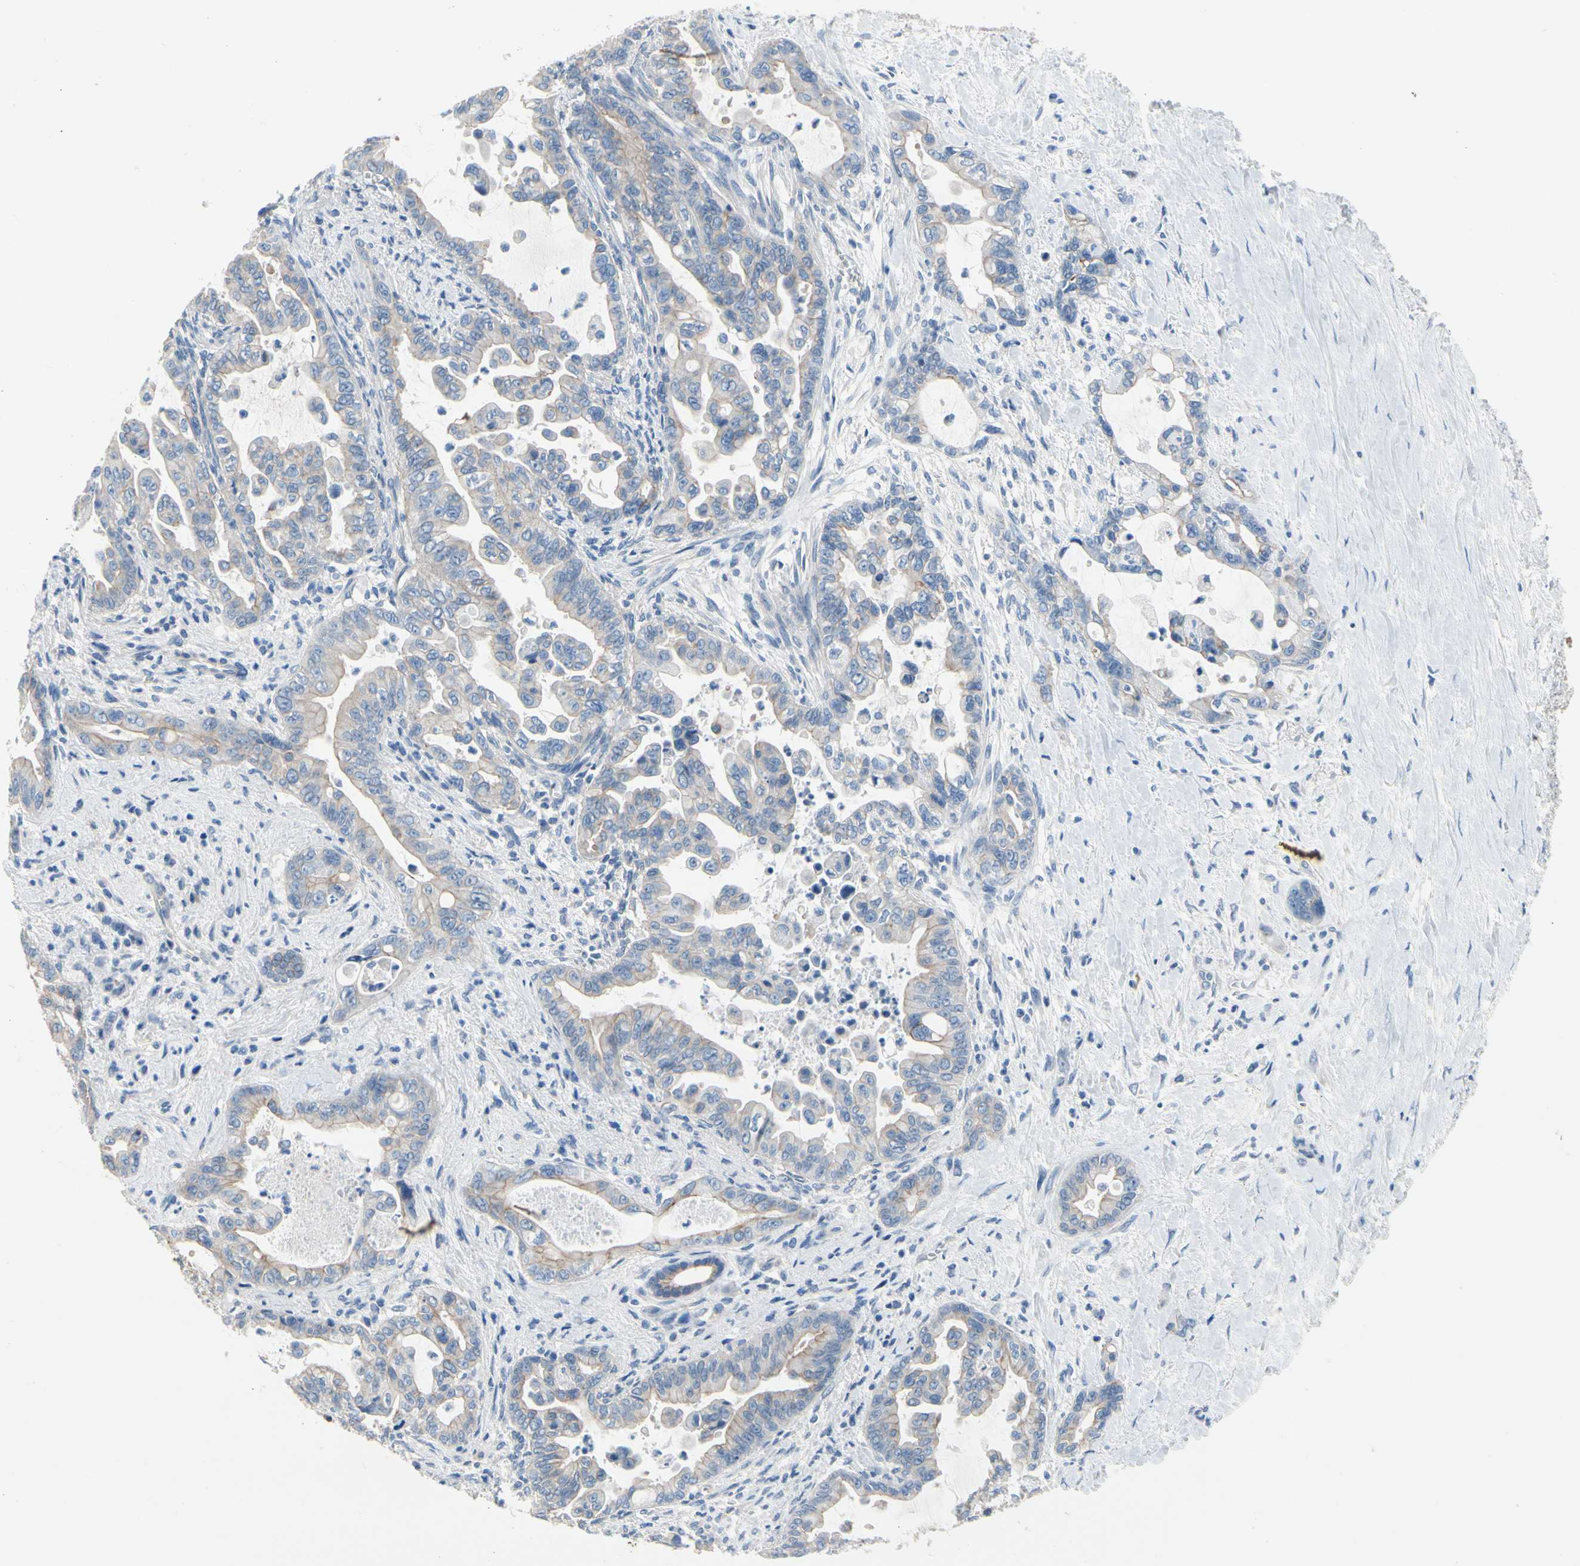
{"staining": {"intensity": "moderate", "quantity": "25%-75%", "location": "cytoplasmic/membranous"}, "tissue": "pancreatic cancer", "cell_type": "Tumor cells", "image_type": "cancer", "snomed": [{"axis": "morphology", "description": "Adenocarcinoma, NOS"}, {"axis": "topography", "description": "Pancreas"}], "caption": "Moderate cytoplasmic/membranous protein positivity is appreciated in about 25%-75% of tumor cells in pancreatic adenocarcinoma. (Stains: DAB in brown, nuclei in blue, Microscopy: brightfield microscopy at high magnification).", "gene": "CA14", "patient": {"sex": "male", "age": 70}}